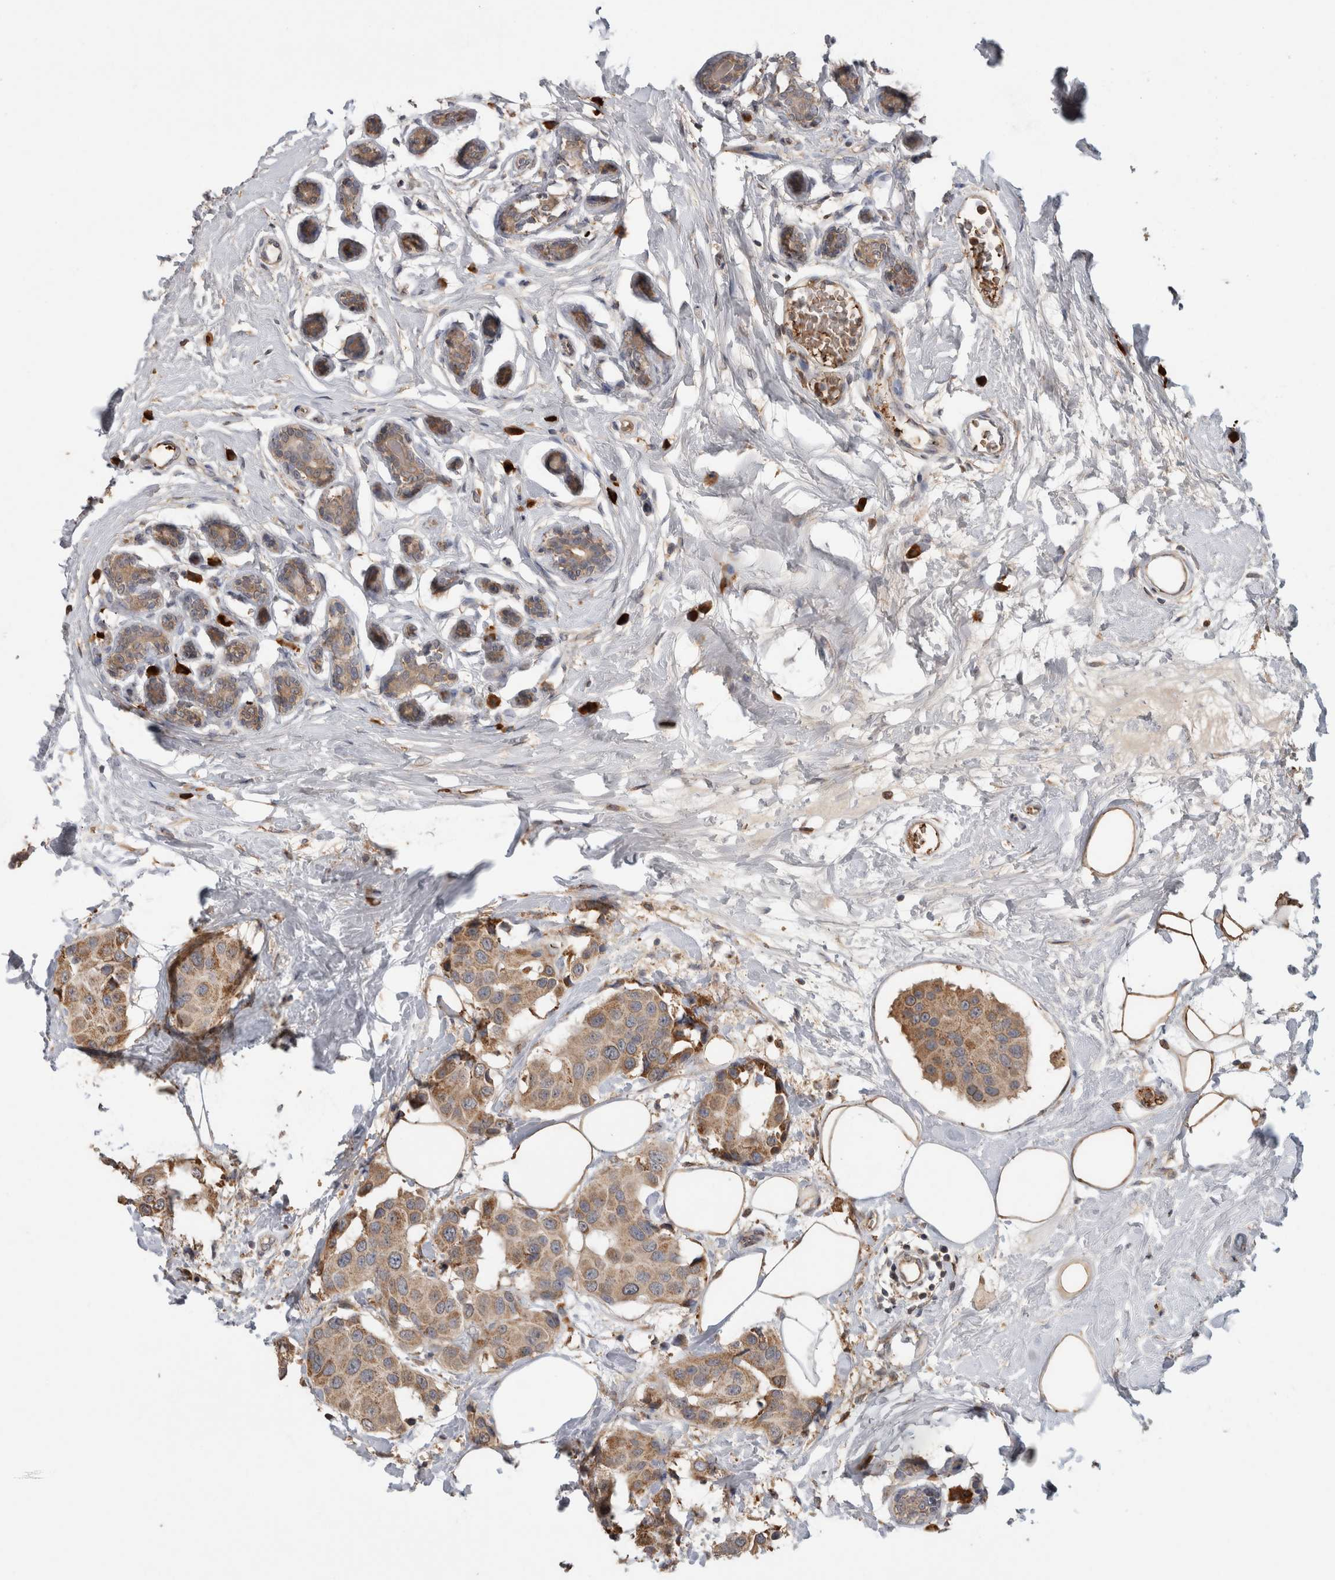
{"staining": {"intensity": "moderate", "quantity": ">75%", "location": "cytoplasmic/membranous"}, "tissue": "breast cancer", "cell_type": "Tumor cells", "image_type": "cancer", "snomed": [{"axis": "morphology", "description": "Normal tissue, NOS"}, {"axis": "morphology", "description": "Duct carcinoma"}, {"axis": "topography", "description": "Breast"}], "caption": "Protein staining of breast cancer (intraductal carcinoma) tissue shows moderate cytoplasmic/membranous expression in approximately >75% of tumor cells.", "gene": "ADGRL3", "patient": {"sex": "female", "age": 39}}